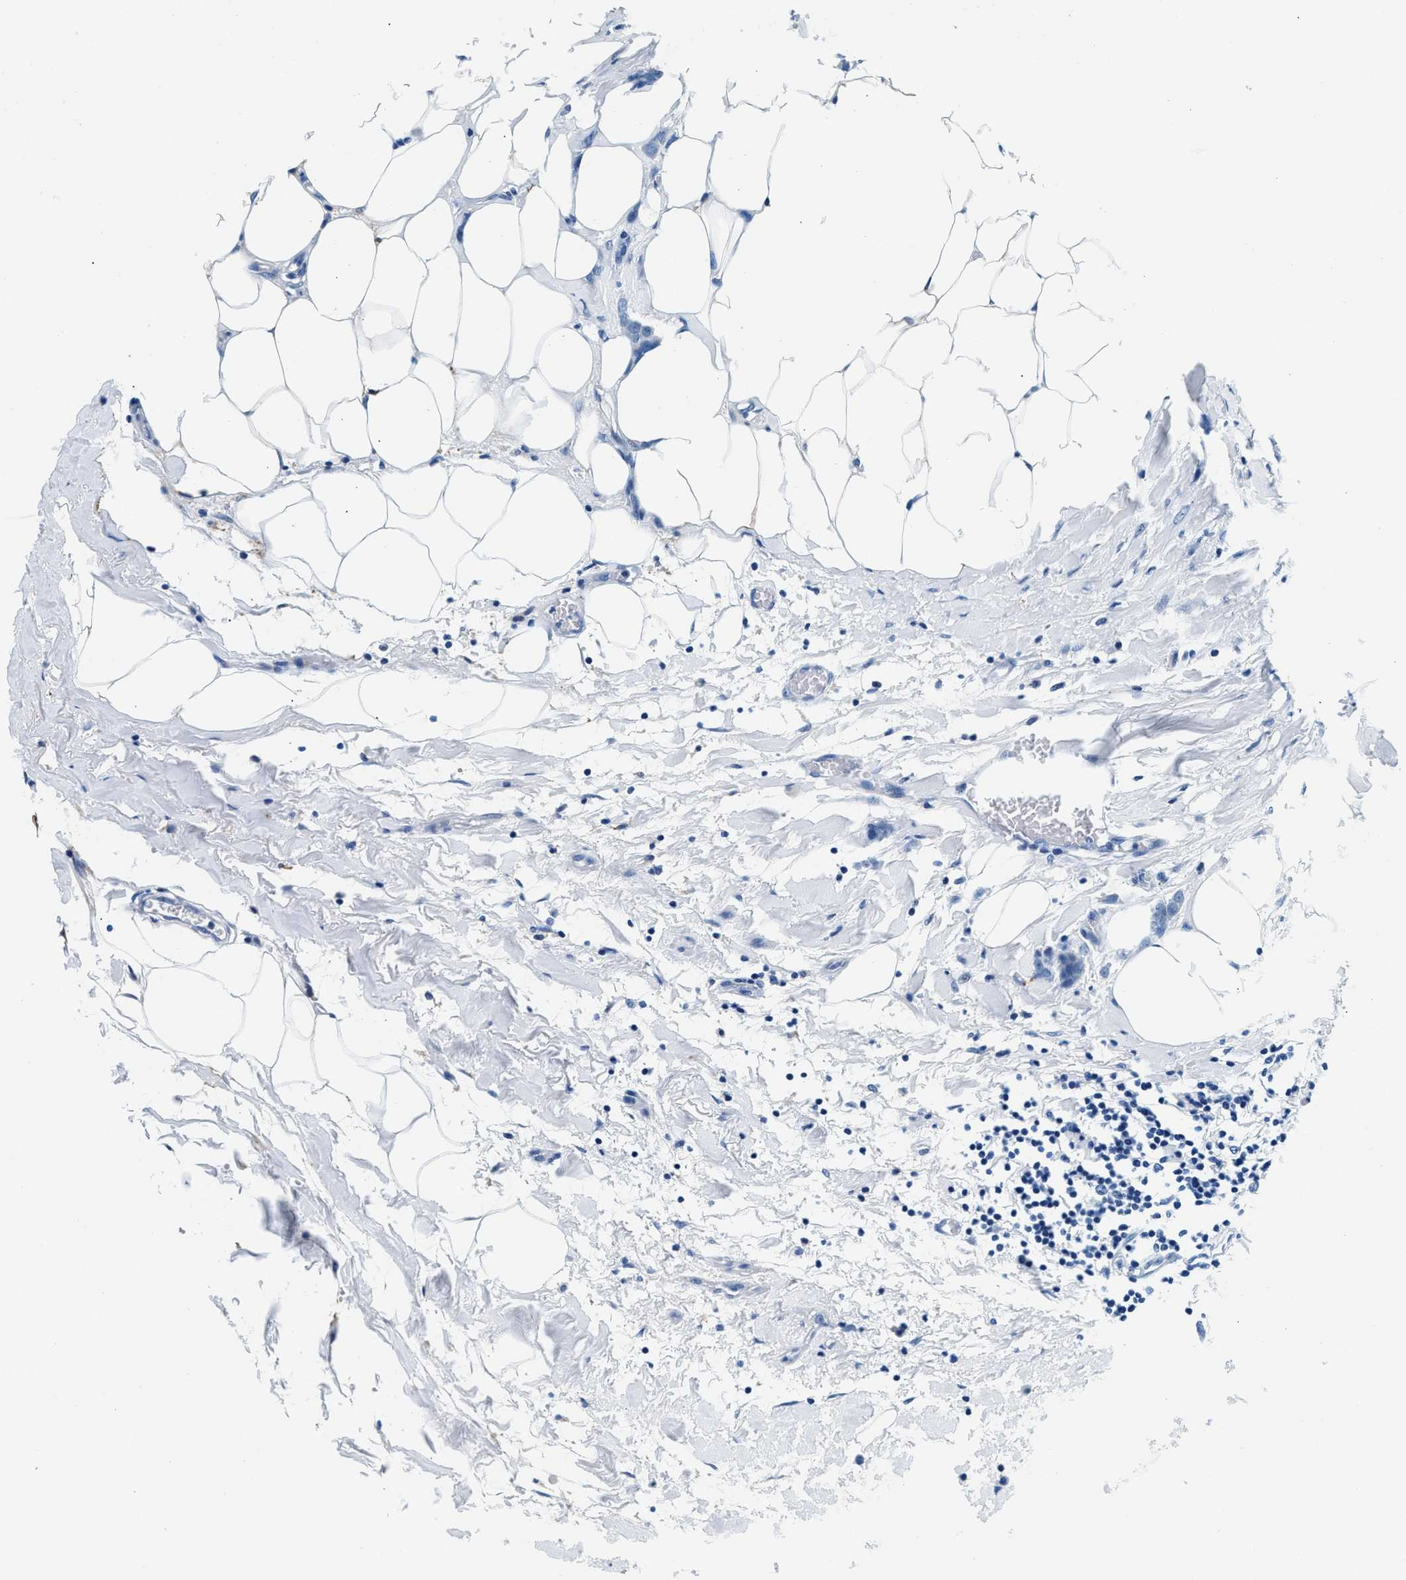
{"staining": {"intensity": "negative", "quantity": "none", "location": "none"}, "tissue": "breast cancer", "cell_type": "Tumor cells", "image_type": "cancer", "snomed": [{"axis": "morphology", "description": "Lobular carcinoma, in situ"}, {"axis": "morphology", "description": "Lobular carcinoma"}, {"axis": "topography", "description": "Breast"}], "caption": "IHC micrograph of breast cancer stained for a protein (brown), which displays no staining in tumor cells. (Brightfield microscopy of DAB (3,3'-diaminobenzidine) immunohistochemistry (IHC) at high magnification).", "gene": "SLFN11", "patient": {"sex": "female", "age": 41}}